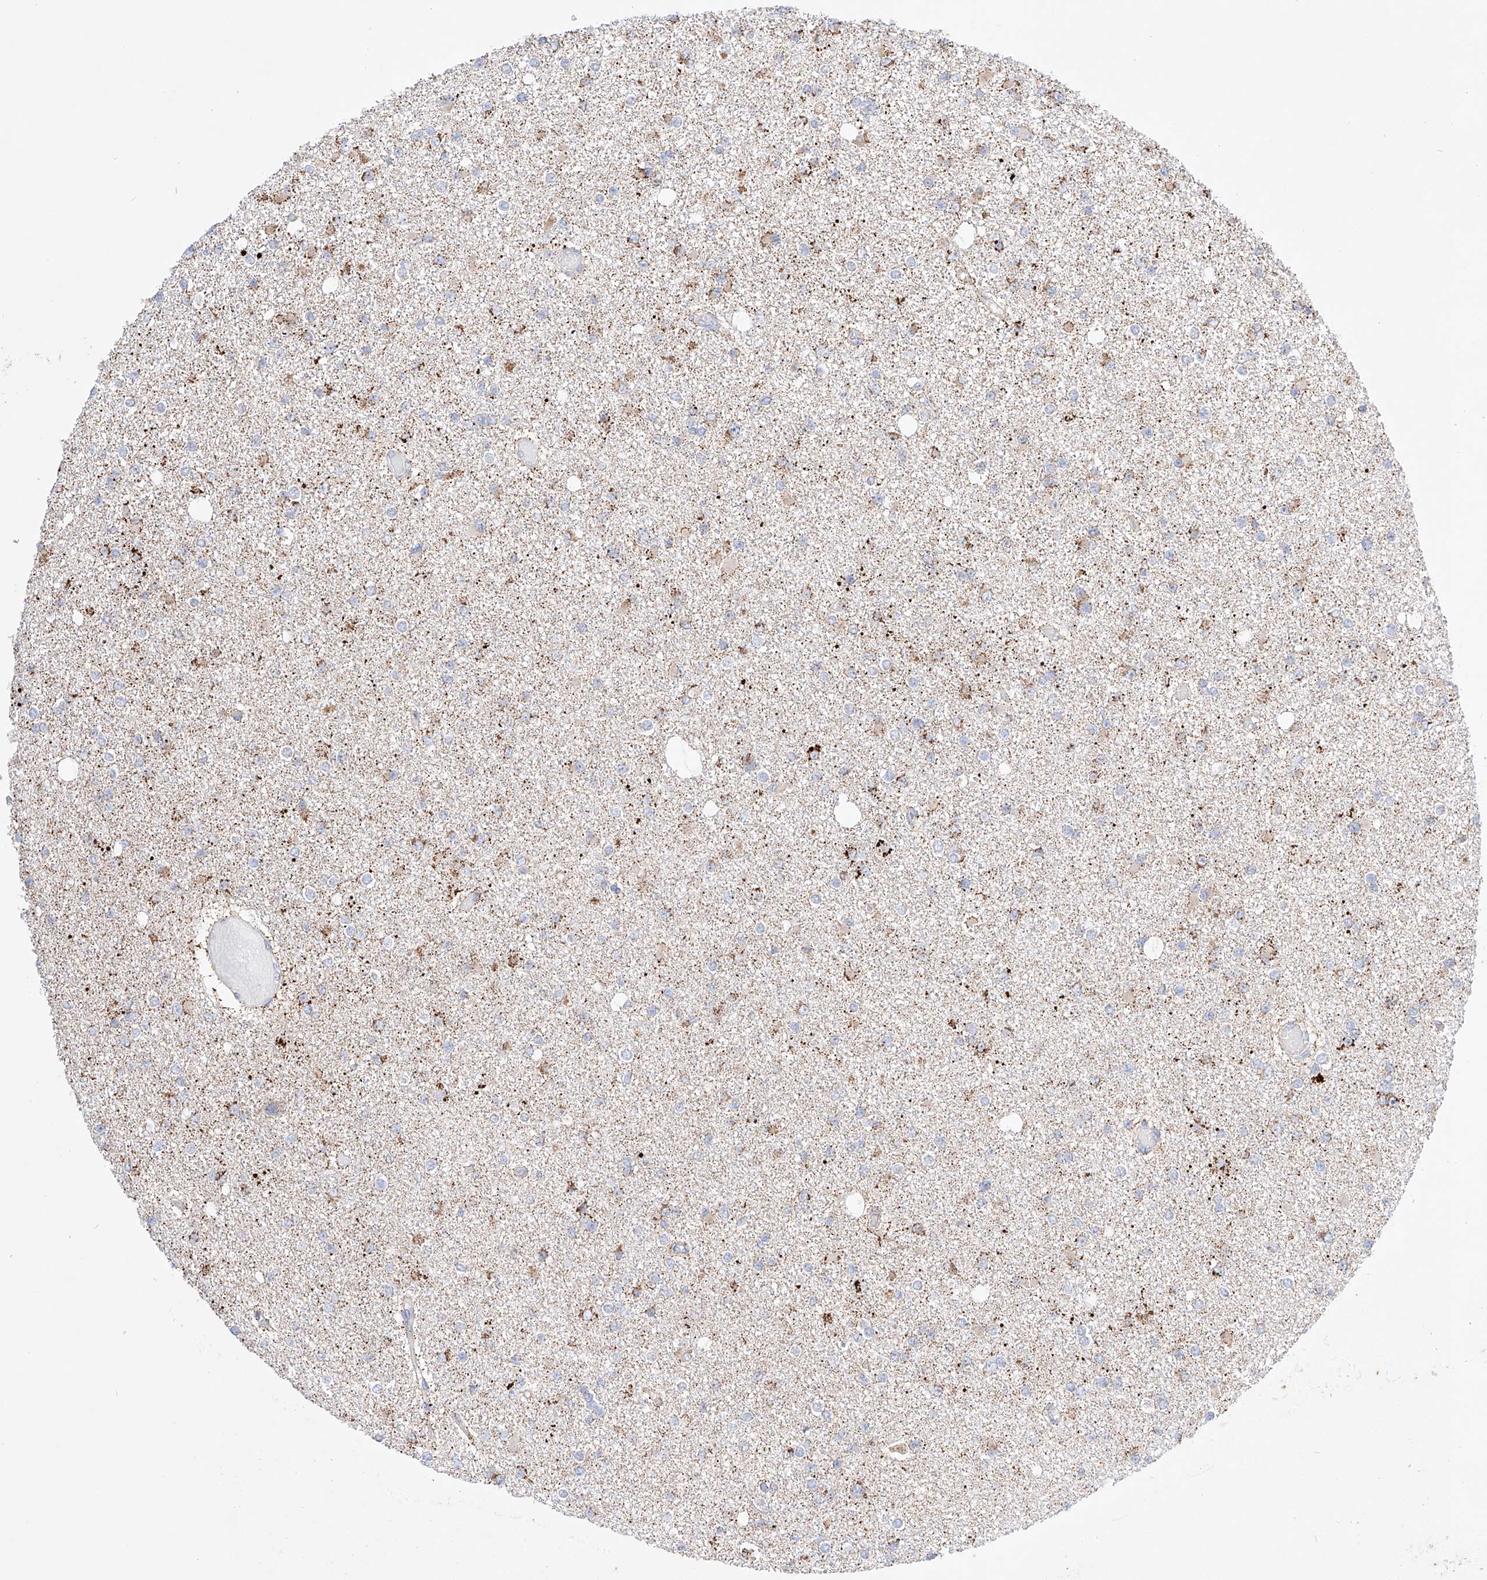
{"staining": {"intensity": "negative", "quantity": "none", "location": "none"}, "tissue": "glioma", "cell_type": "Tumor cells", "image_type": "cancer", "snomed": [{"axis": "morphology", "description": "Glioma, malignant, Low grade"}, {"axis": "topography", "description": "Brain"}], "caption": "Tumor cells are negative for brown protein staining in low-grade glioma (malignant).", "gene": "KTI12", "patient": {"sex": "female", "age": 22}}